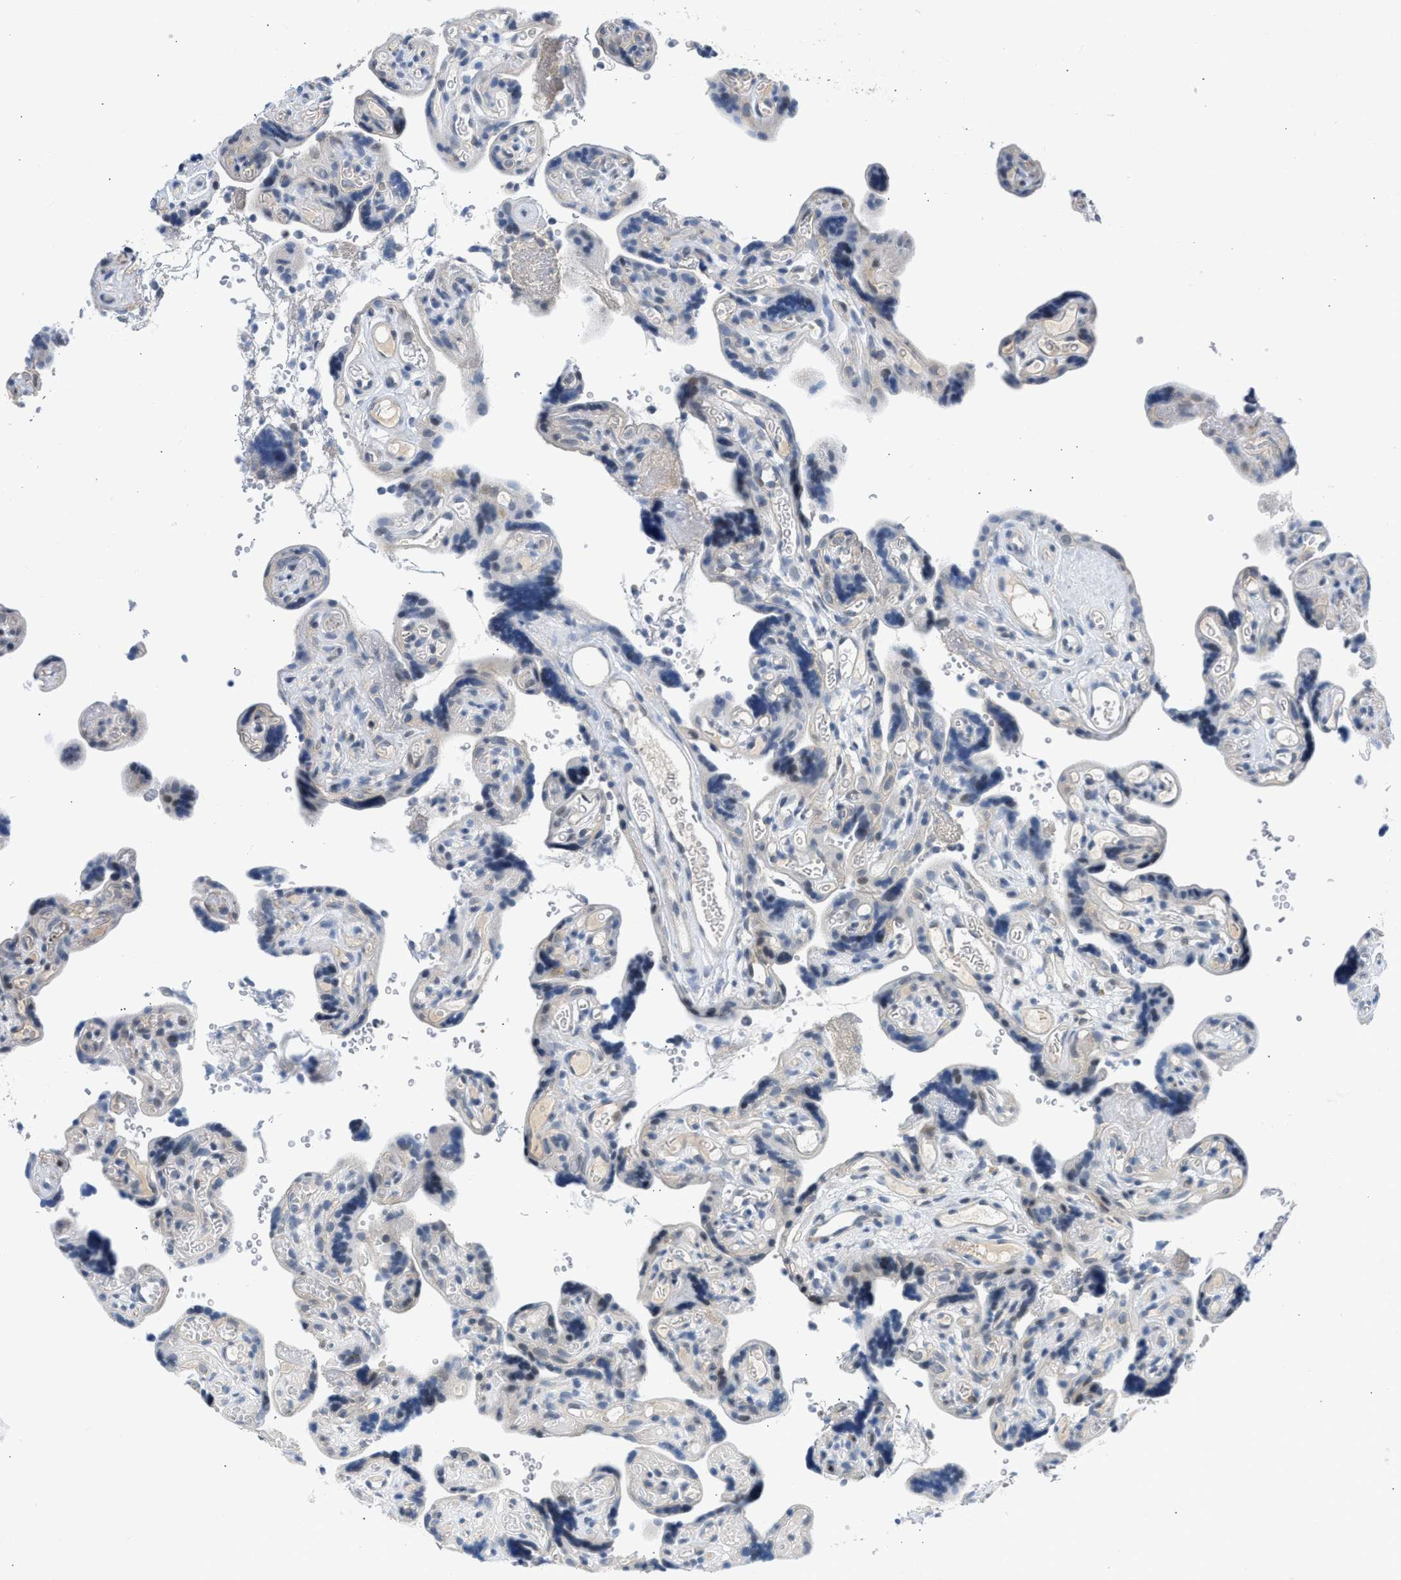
{"staining": {"intensity": "moderate", "quantity": "25%-75%", "location": "cytoplasmic/membranous,nuclear"}, "tissue": "placenta", "cell_type": "Decidual cells", "image_type": "normal", "snomed": [{"axis": "morphology", "description": "Normal tissue, NOS"}, {"axis": "topography", "description": "Placenta"}], "caption": "Protein expression analysis of benign human placenta reveals moderate cytoplasmic/membranous,nuclear expression in about 25%-75% of decidual cells. The staining was performed using DAB, with brown indicating positive protein expression. Nuclei are stained blue with hematoxylin.", "gene": "OLIG3", "patient": {"sex": "female", "age": 30}}